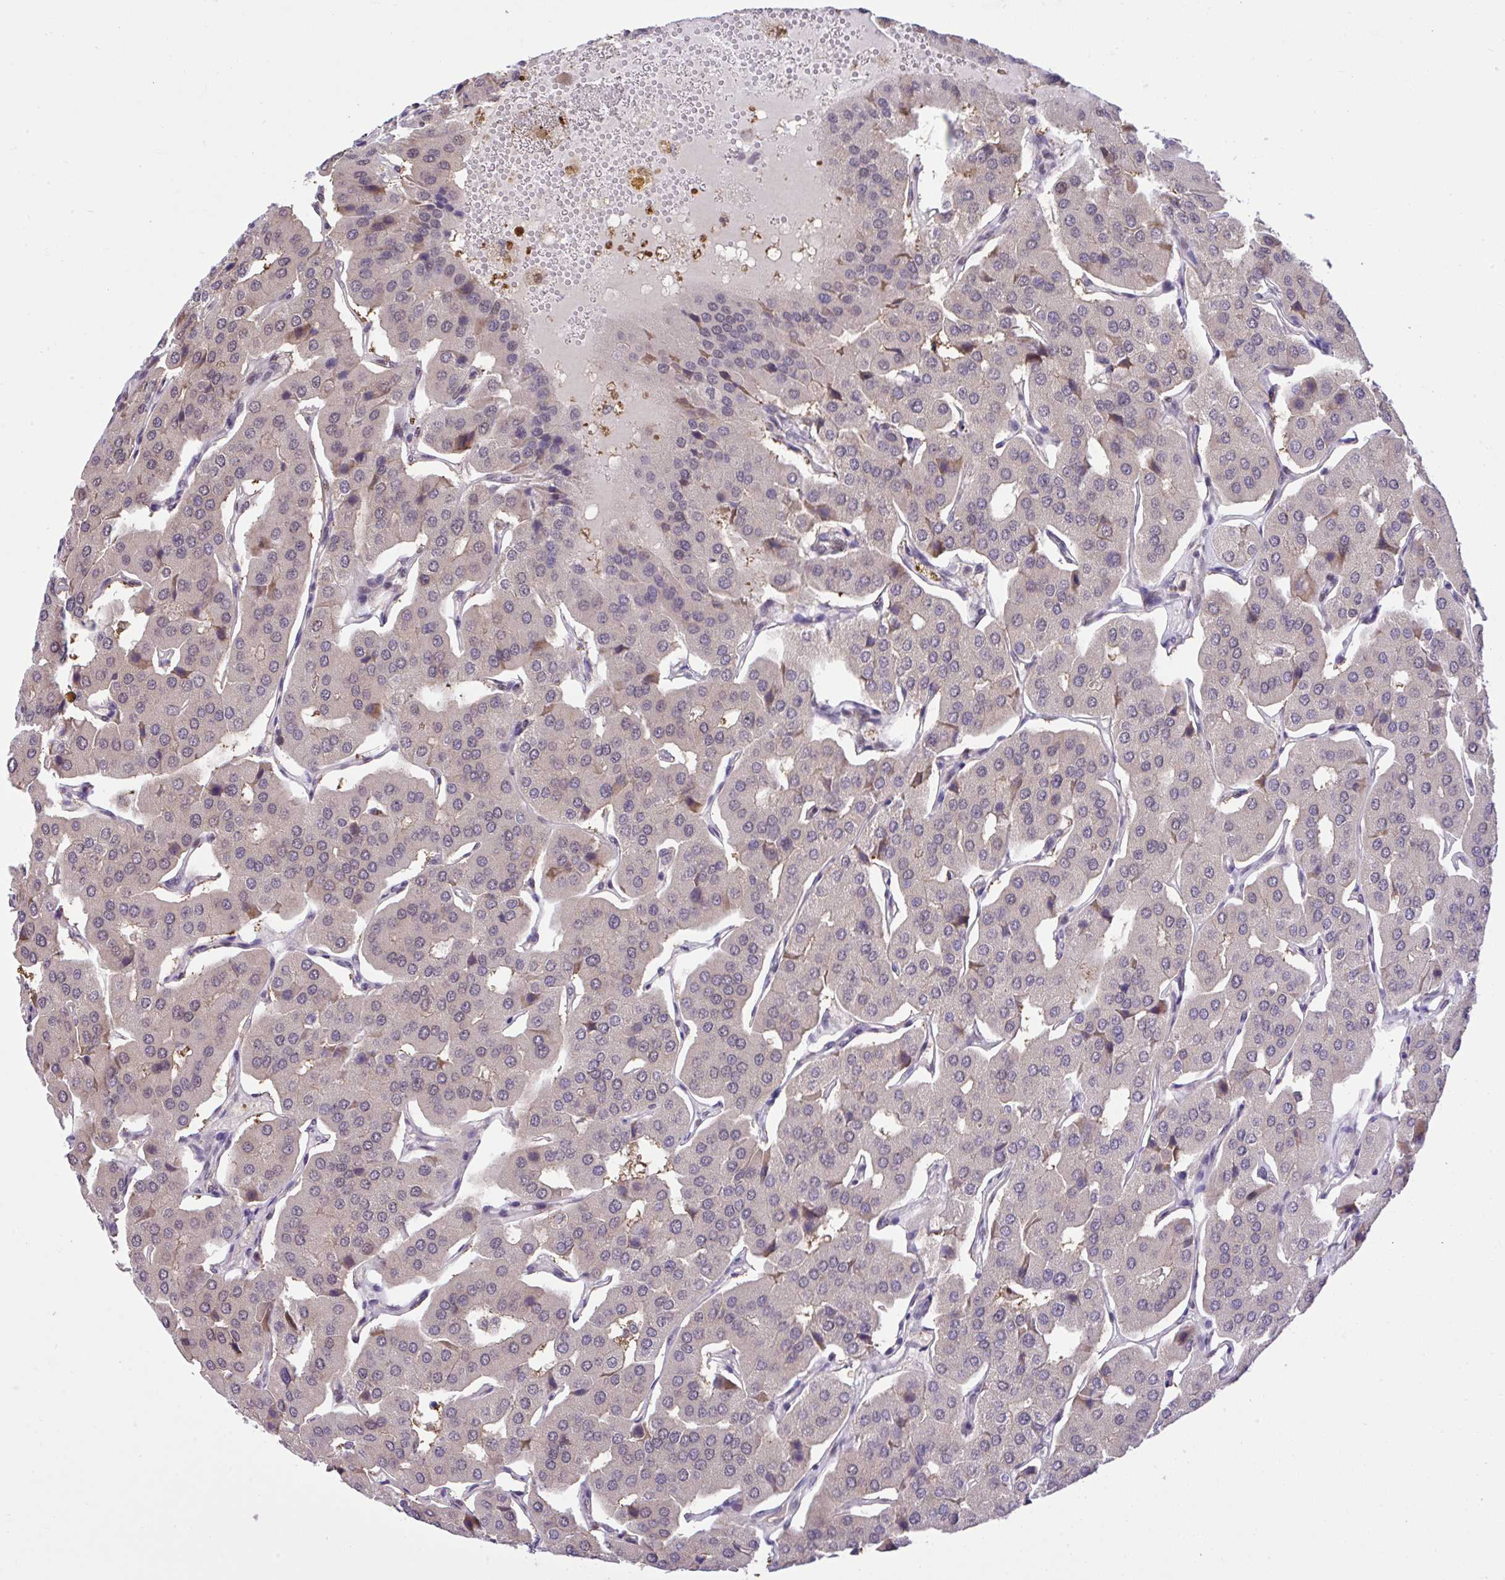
{"staining": {"intensity": "negative", "quantity": "none", "location": "none"}, "tissue": "parathyroid gland", "cell_type": "Glandular cells", "image_type": "normal", "snomed": [{"axis": "morphology", "description": "Normal tissue, NOS"}, {"axis": "morphology", "description": "Adenoma, NOS"}, {"axis": "topography", "description": "Parathyroid gland"}], "caption": "Protein analysis of unremarkable parathyroid gland displays no significant positivity in glandular cells.", "gene": "GLIS3", "patient": {"sex": "female", "age": 86}}